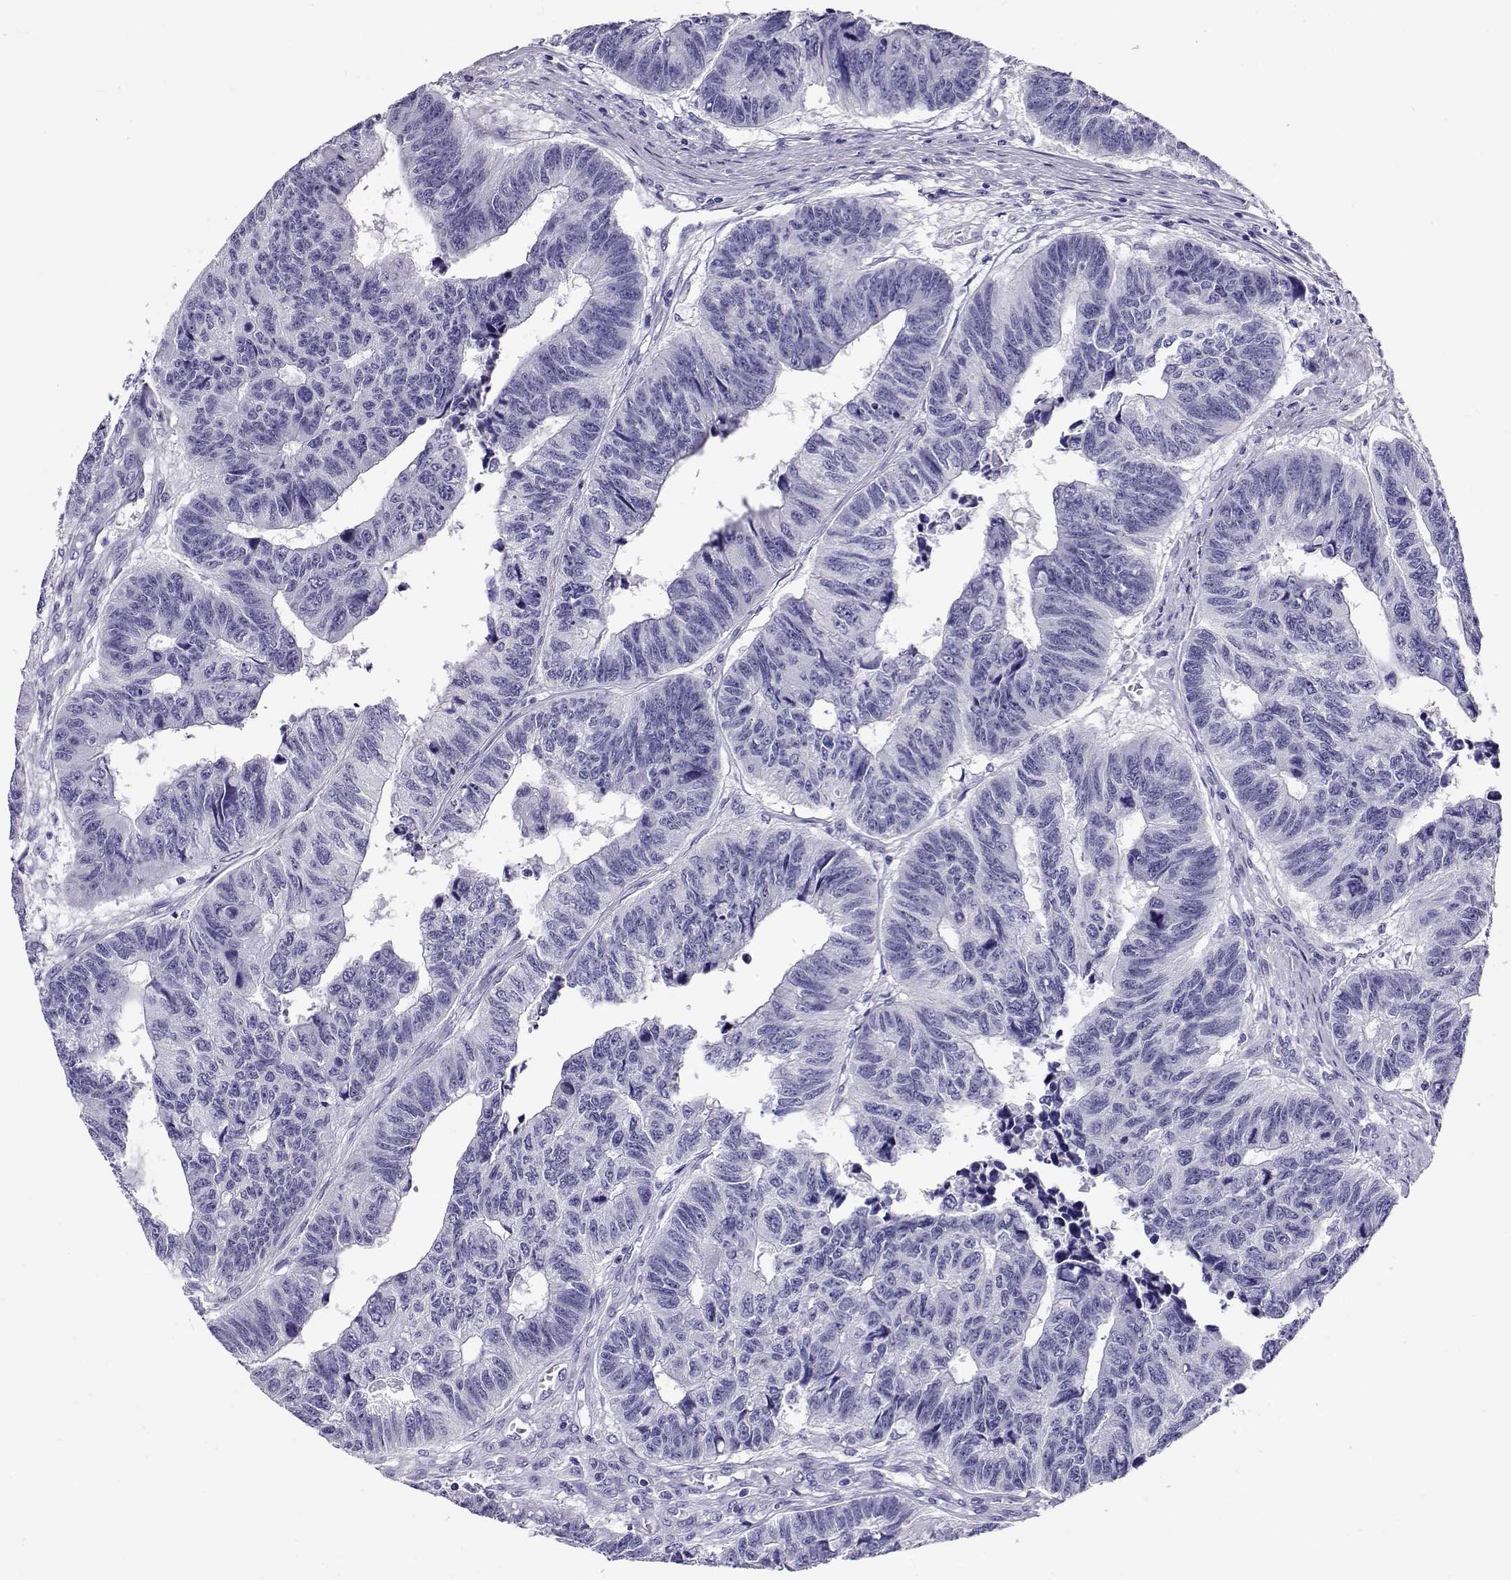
{"staining": {"intensity": "negative", "quantity": "none", "location": "none"}, "tissue": "colorectal cancer", "cell_type": "Tumor cells", "image_type": "cancer", "snomed": [{"axis": "morphology", "description": "Adenocarcinoma, NOS"}, {"axis": "topography", "description": "Rectum"}], "caption": "Tumor cells show no significant protein expression in colorectal adenocarcinoma.", "gene": "RHOXF2", "patient": {"sex": "female", "age": 85}}